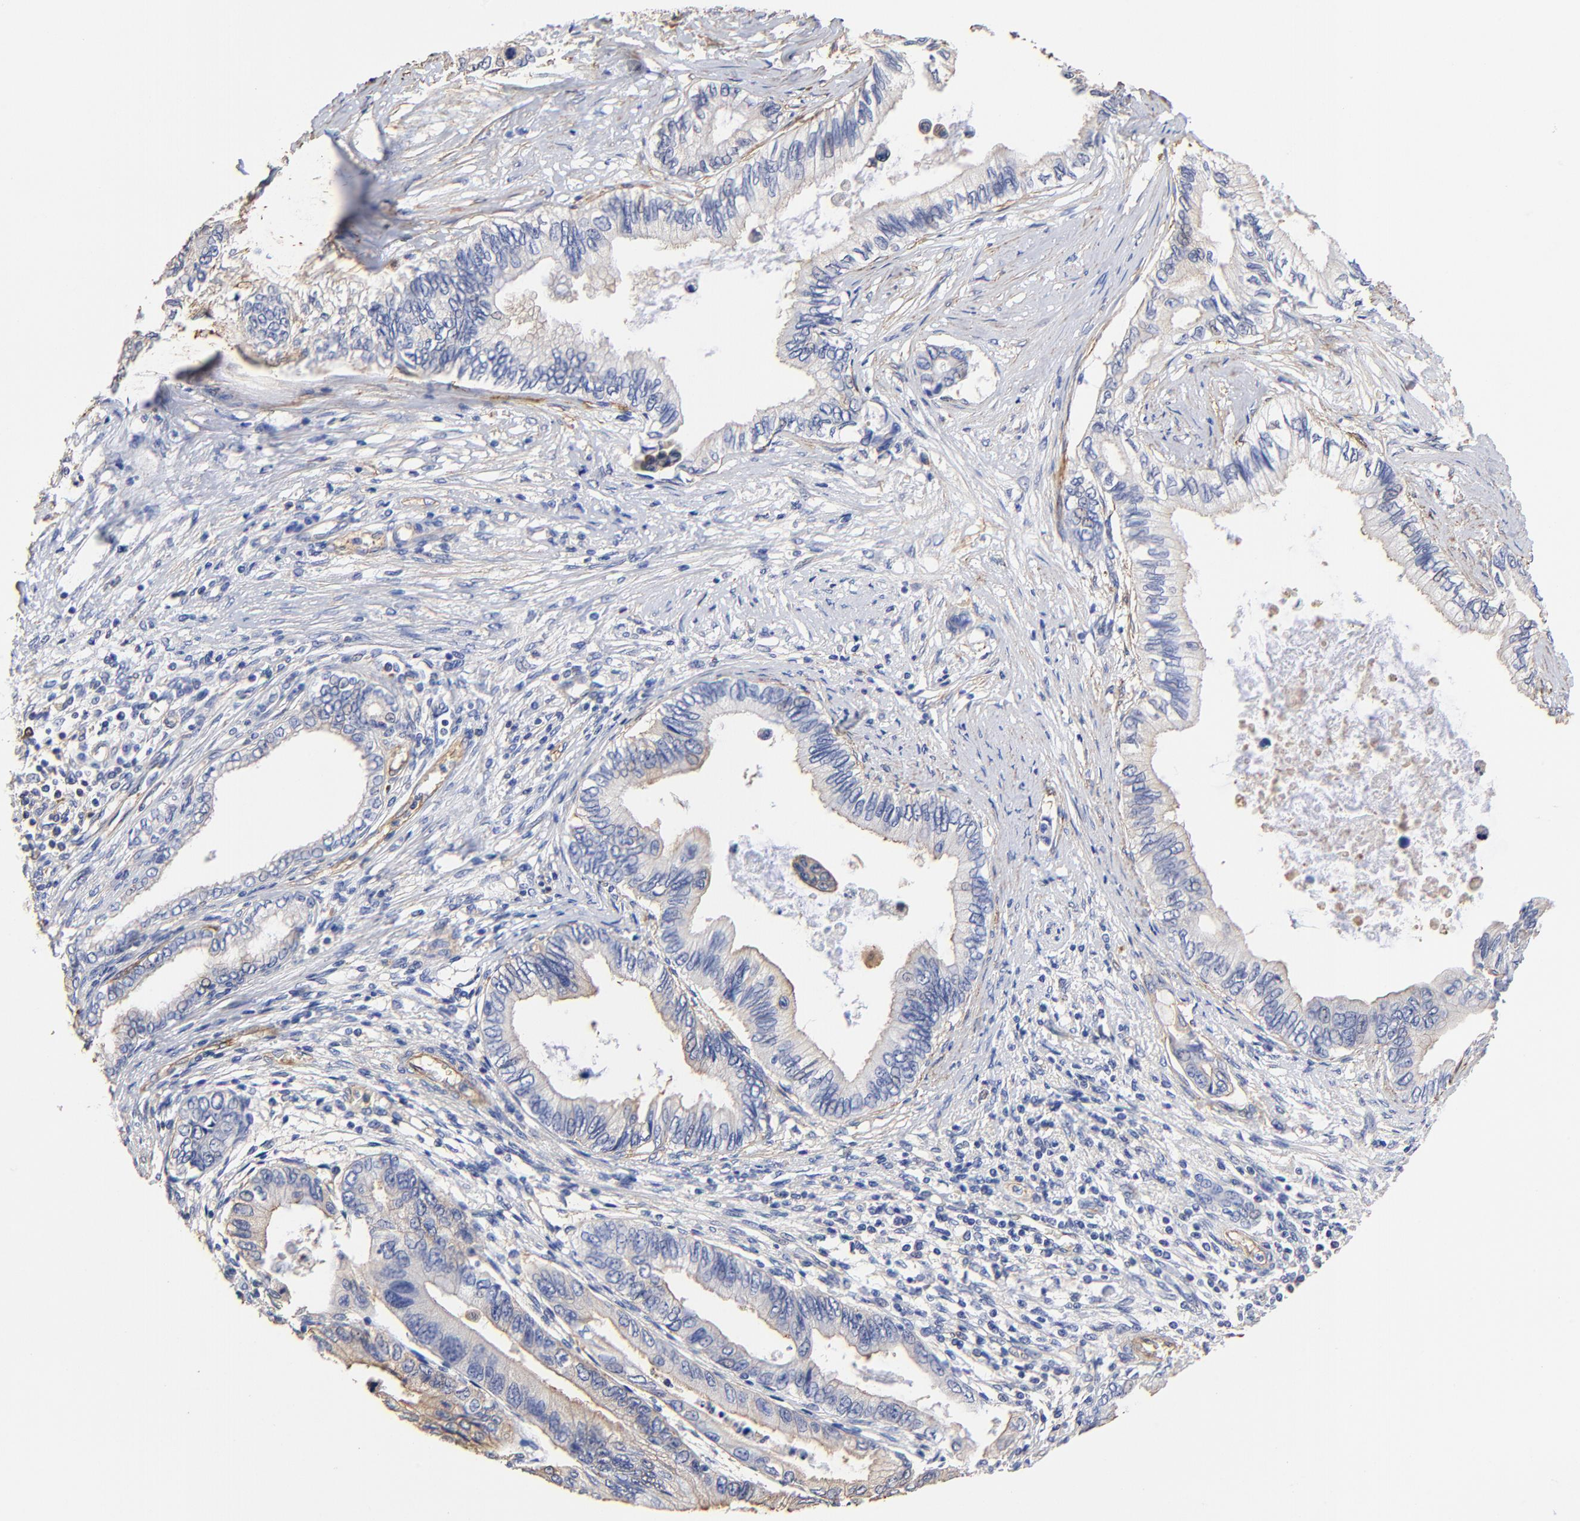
{"staining": {"intensity": "negative", "quantity": "none", "location": "none"}, "tissue": "pancreatic cancer", "cell_type": "Tumor cells", "image_type": "cancer", "snomed": [{"axis": "morphology", "description": "Adenocarcinoma, NOS"}, {"axis": "topography", "description": "Pancreas"}], "caption": "Photomicrograph shows no significant protein expression in tumor cells of pancreatic adenocarcinoma. (DAB immunohistochemistry, high magnification).", "gene": "TAGLN2", "patient": {"sex": "female", "age": 66}}